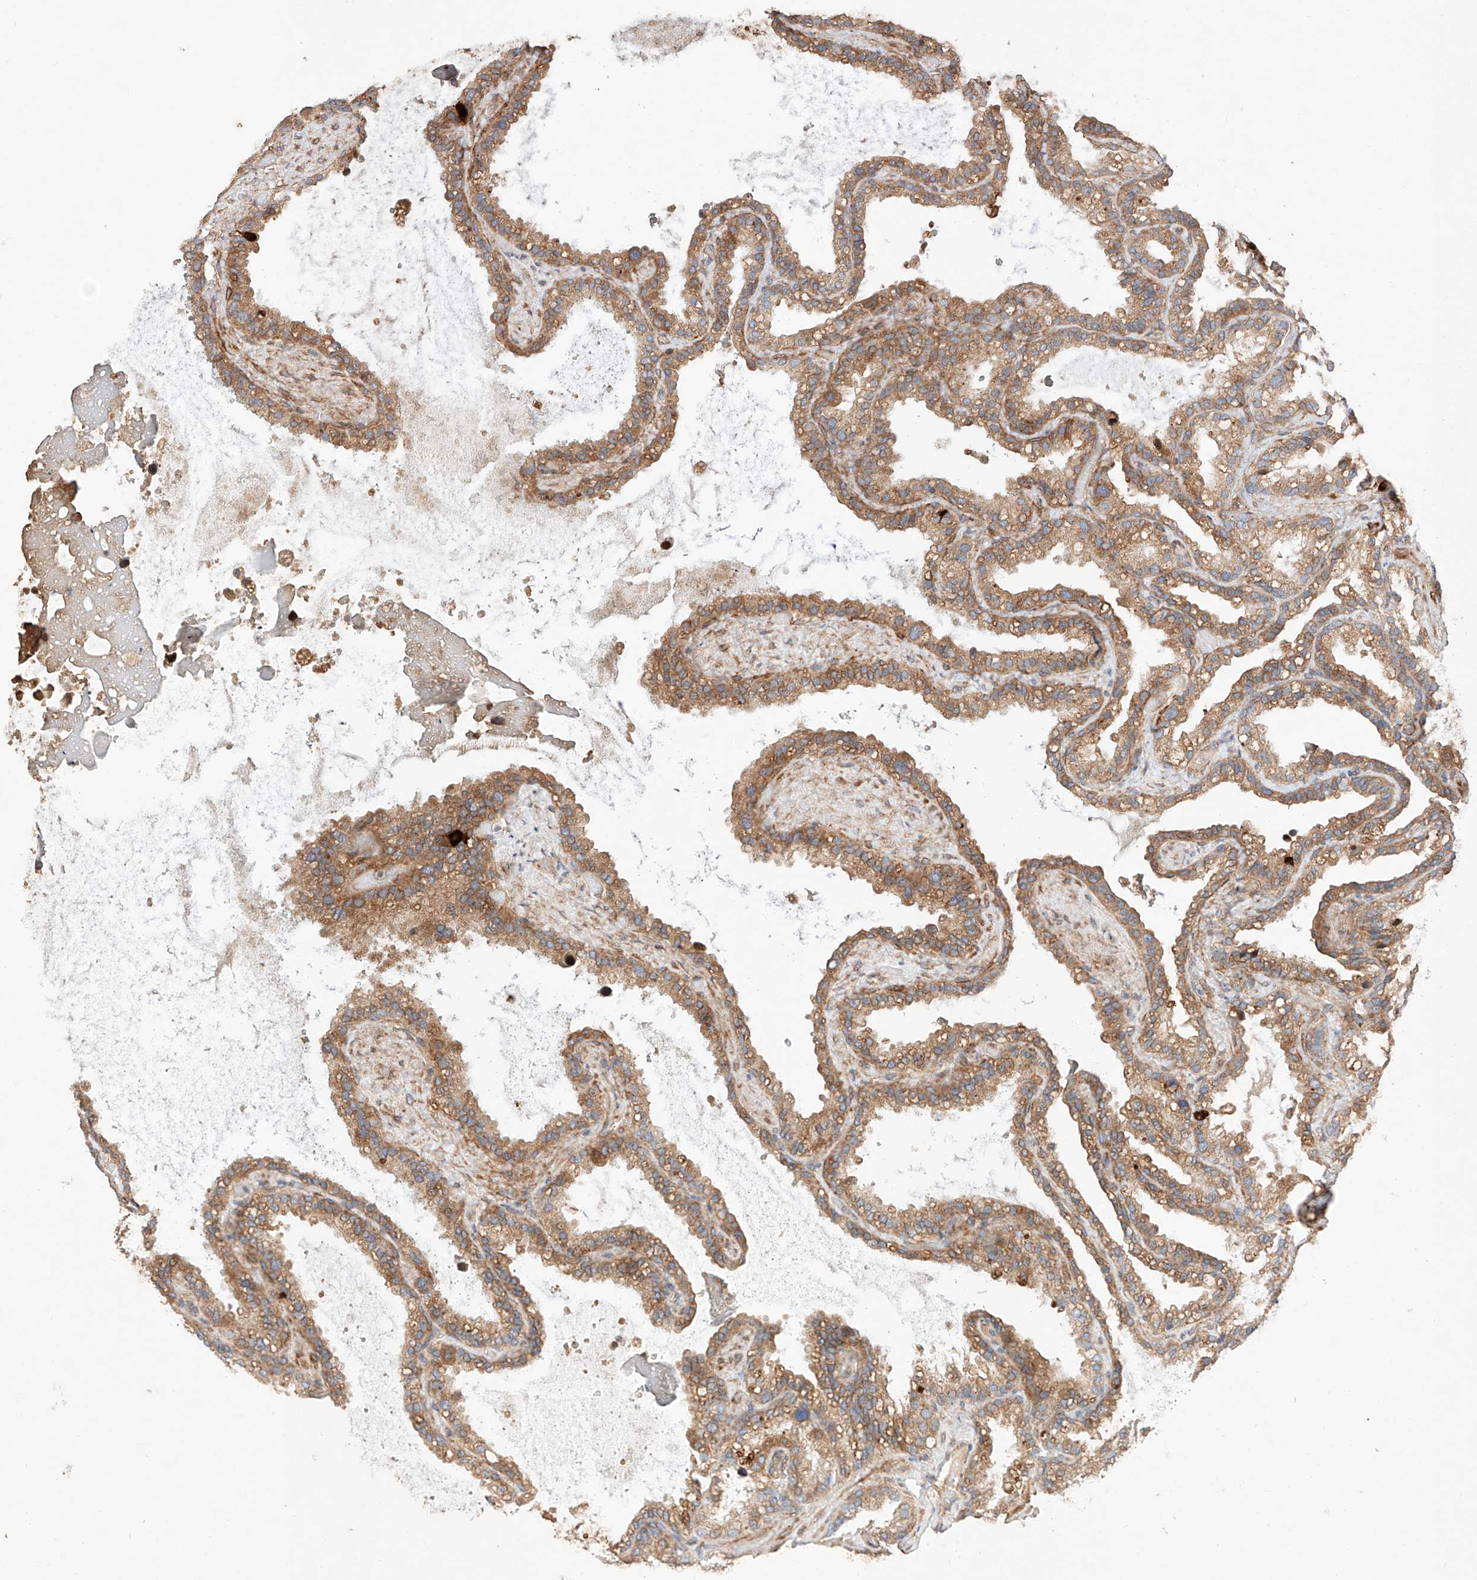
{"staining": {"intensity": "moderate", "quantity": ">75%", "location": "cytoplasmic/membranous"}, "tissue": "seminal vesicle", "cell_type": "Glandular cells", "image_type": "normal", "snomed": [{"axis": "morphology", "description": "Normal tissue, NOS"}, {"axis": "topography", "description": "Prostate"}, {"axis": "topography", "description": "Seminal veicle"}], "caption": "Immunohistochemical staining of unremarkable seminal vesicle shows medium levels of moderate cytoplasmic/membranous positivity in approximately >75% of glandular cells.", "gene": "RAB23", "patient": {"sex": "male", "age": 68}}